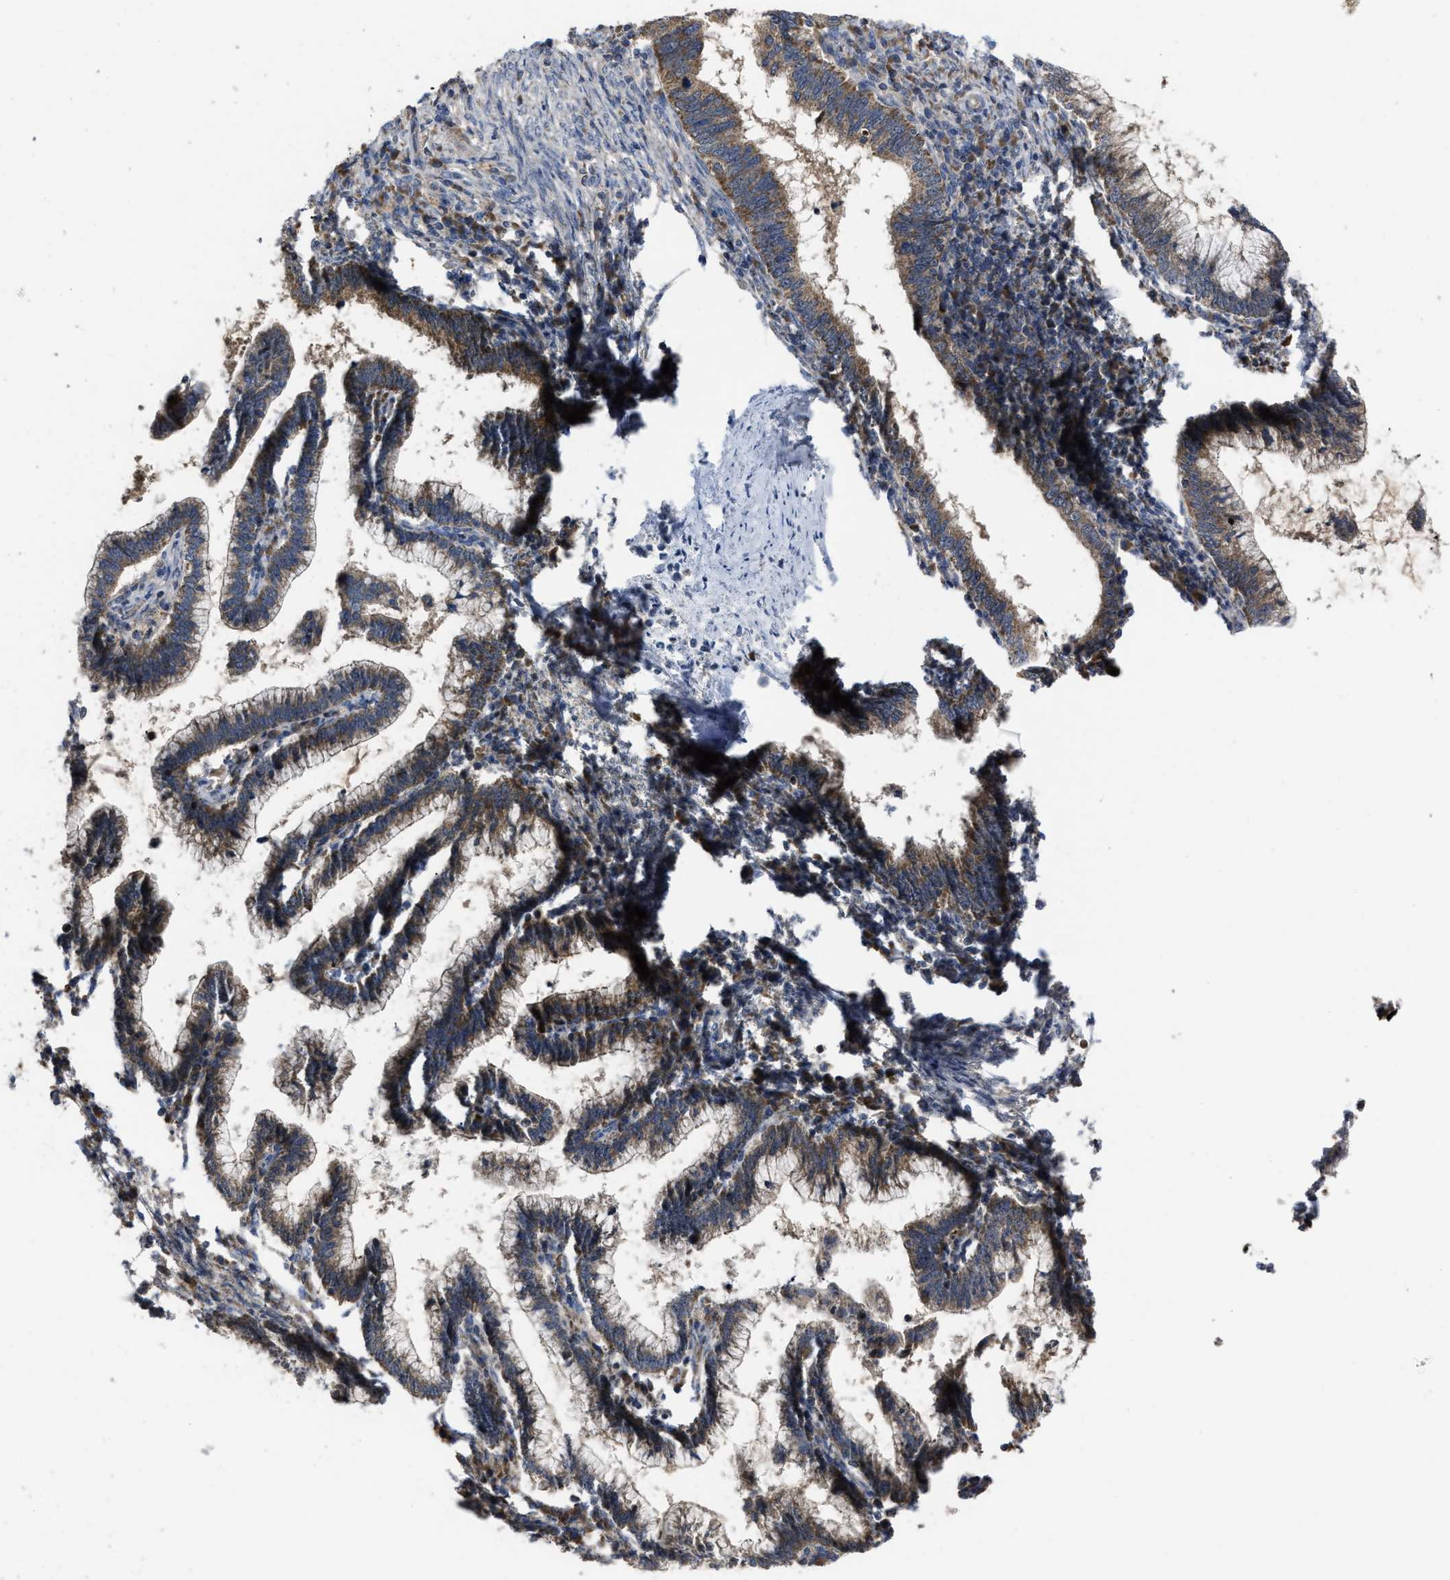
{"staining": {"intensity": "moderate", "quantity": ">75%", "location": "cytoplasmic/membranous"}, "tissue": "cervical cancer", "cell_type": "Tumor cells", "image_type": "cancer", "snomed": [{"axis": "morphology", "description": "Adenocarcinoma, NOS"}, {"axis": "topography", "description": "Cervix"}], "caption": "There is medium levels of moderate cytoplasmic/membranous staining in tumor cells of adenocarcinoma (cervical), as demonstrated by immunohistochemical staining (brown color).", "gene": "PASK", "patient": {"sex": "female", "age": 36}}